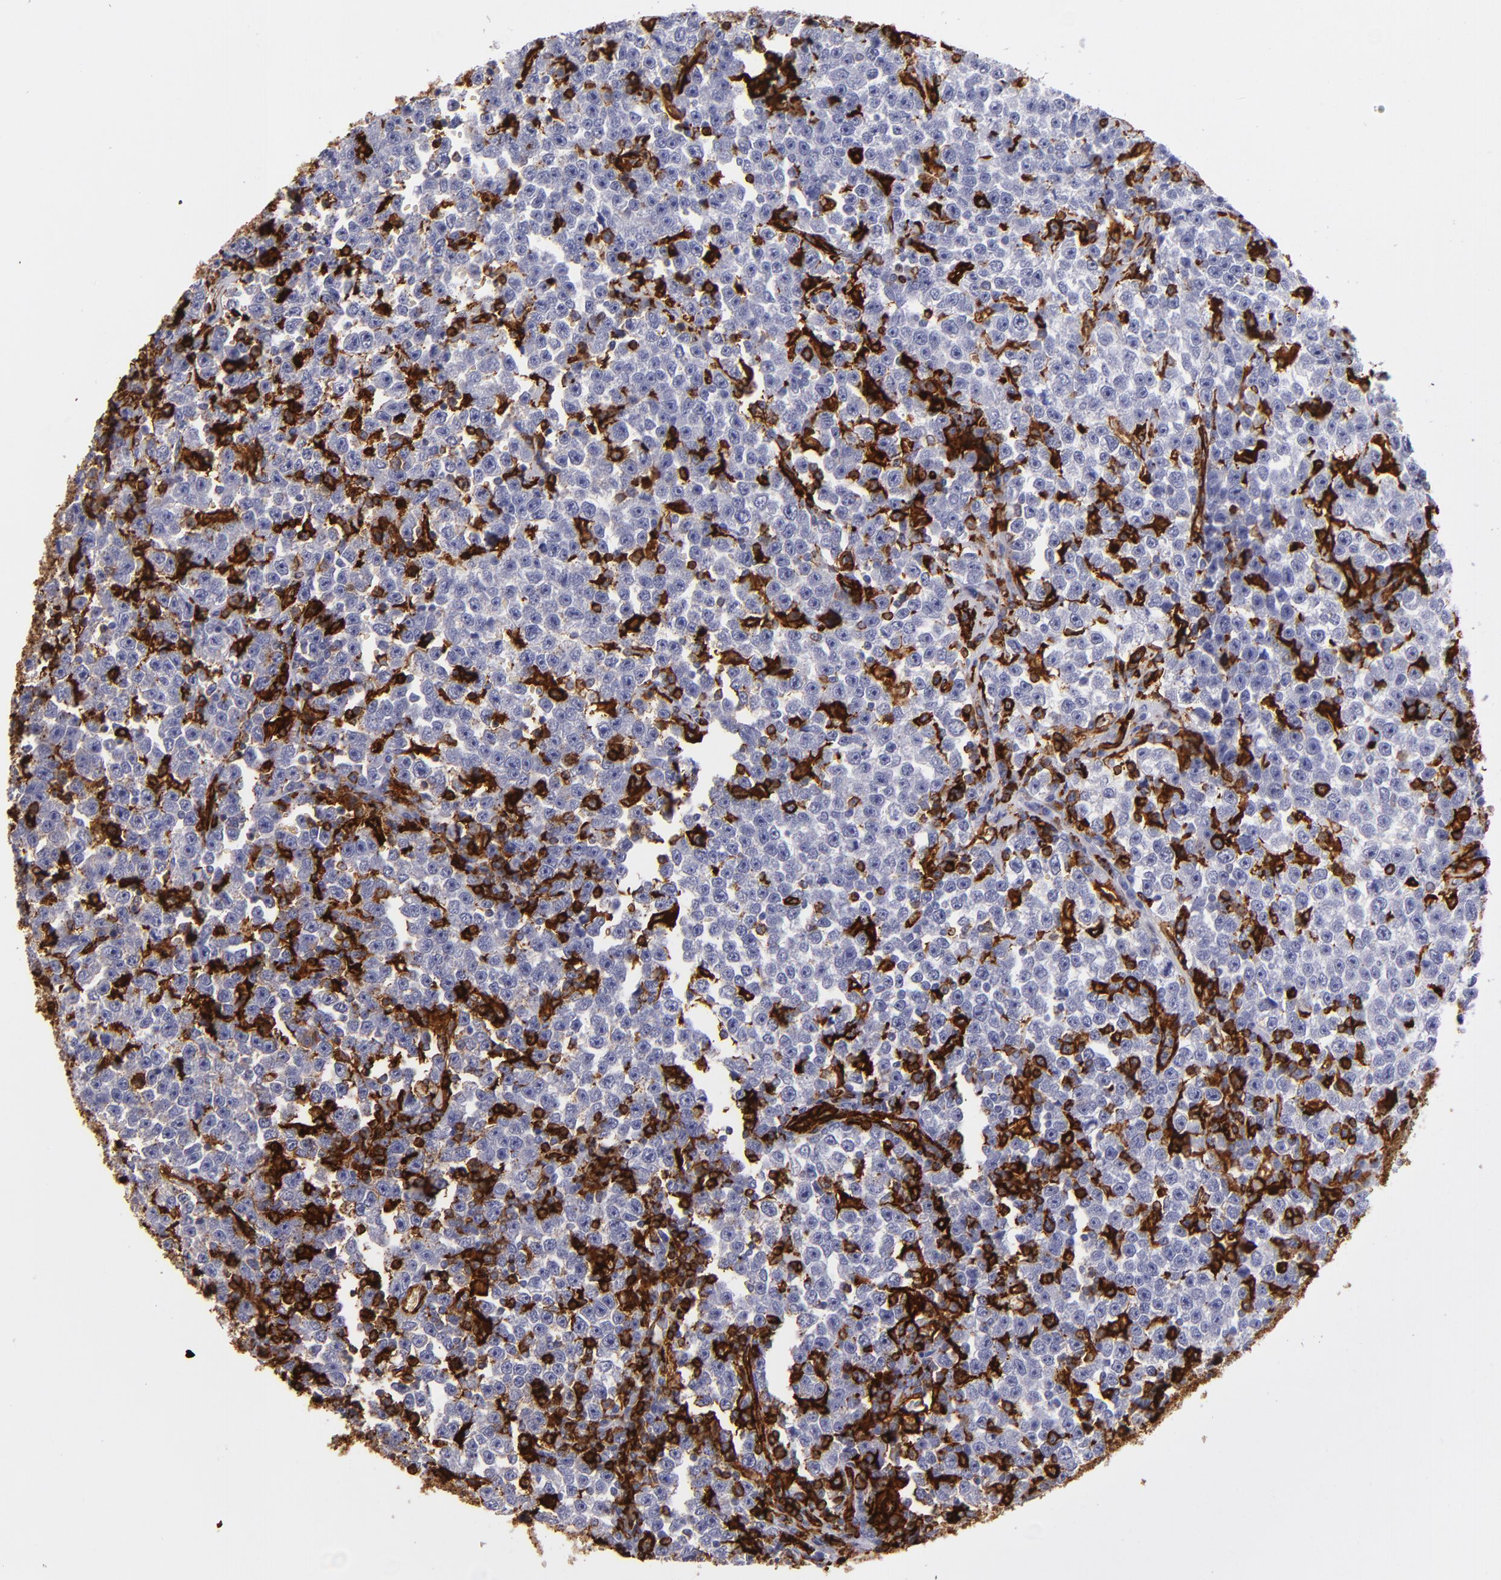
{"staining": {"intensity": "negative", "quantity": "none", "location": "none"}, "tissue": "testis cancer", "cell_type": "Tumor cells", "image_type": "cancer", "snomed": [{"axis": "morphology", "description": "Seminoma, NOS"}, {"axis": "topography", "description": "Testis"}], "caption": "Tumor cells are negative for protein expression in human testis cancer (seminoma).", "gene": "HLA-DRA", "patient": {"sex": "male", "age": 43}}